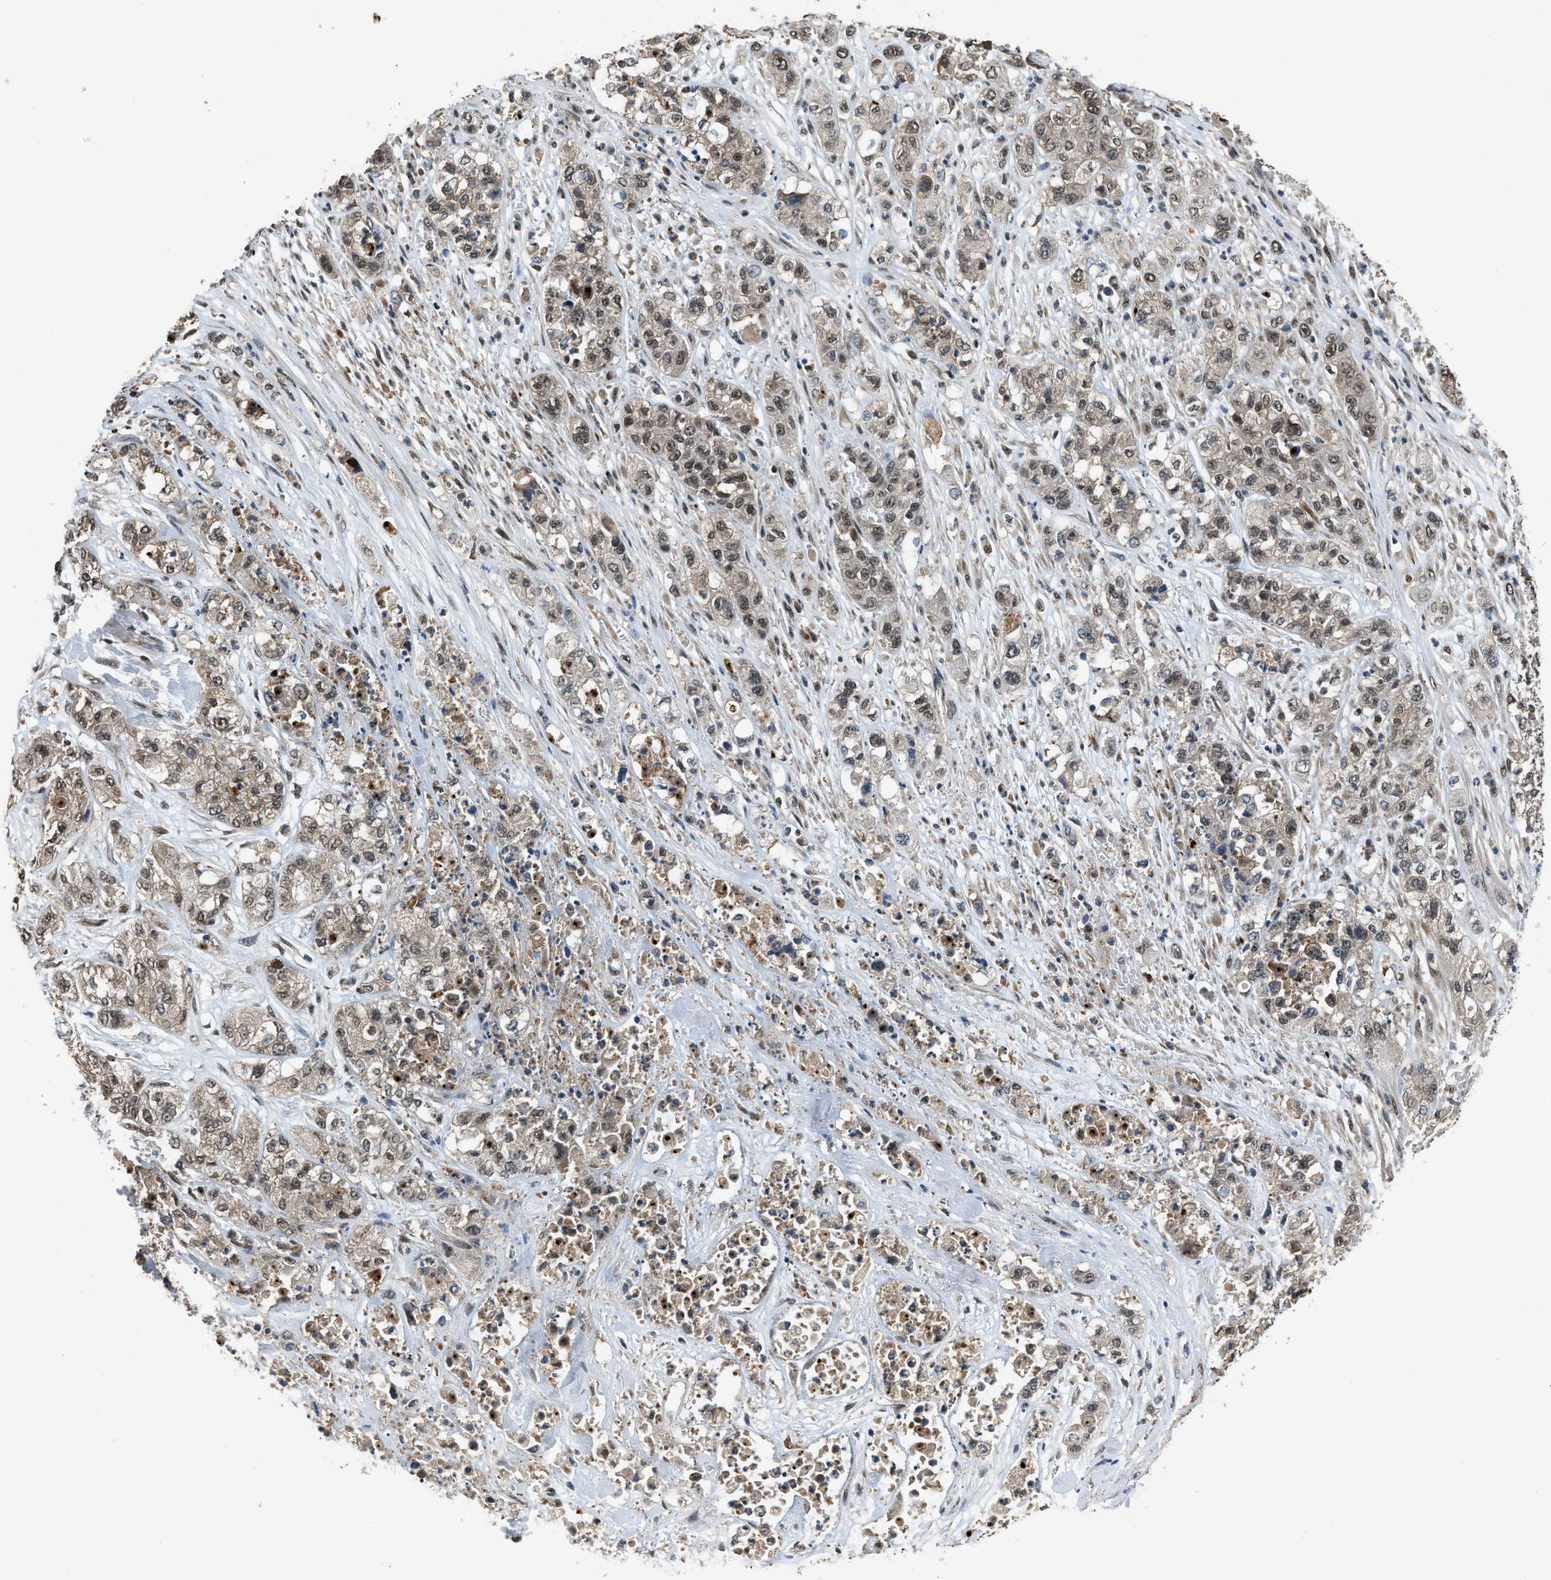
{"staining": {"intensity": "moderate", "quantity": "25%-75%", "location": "cytoplasmic/membranous,nuclear"}, "tissue": "pancreatic cancer", "cell_type": "Tumor cells", "image_type": "cancer", "snomed": [{"axis": "morphology", "description": "Adenocarcinoma, NOS"}, {"axis": "topography", "description": "Pancreas"}], "caption": "A high-resolution image shows immunohistochemistry staining of pancreatic cancer (adenocarcinoma), which exhibits moderate cytoplasmic/membranous and nuclear expression in about 25%-75% of tumor cells.", "gene": "SLC15A4", "patient": {"sex": "female", "age": 78}}